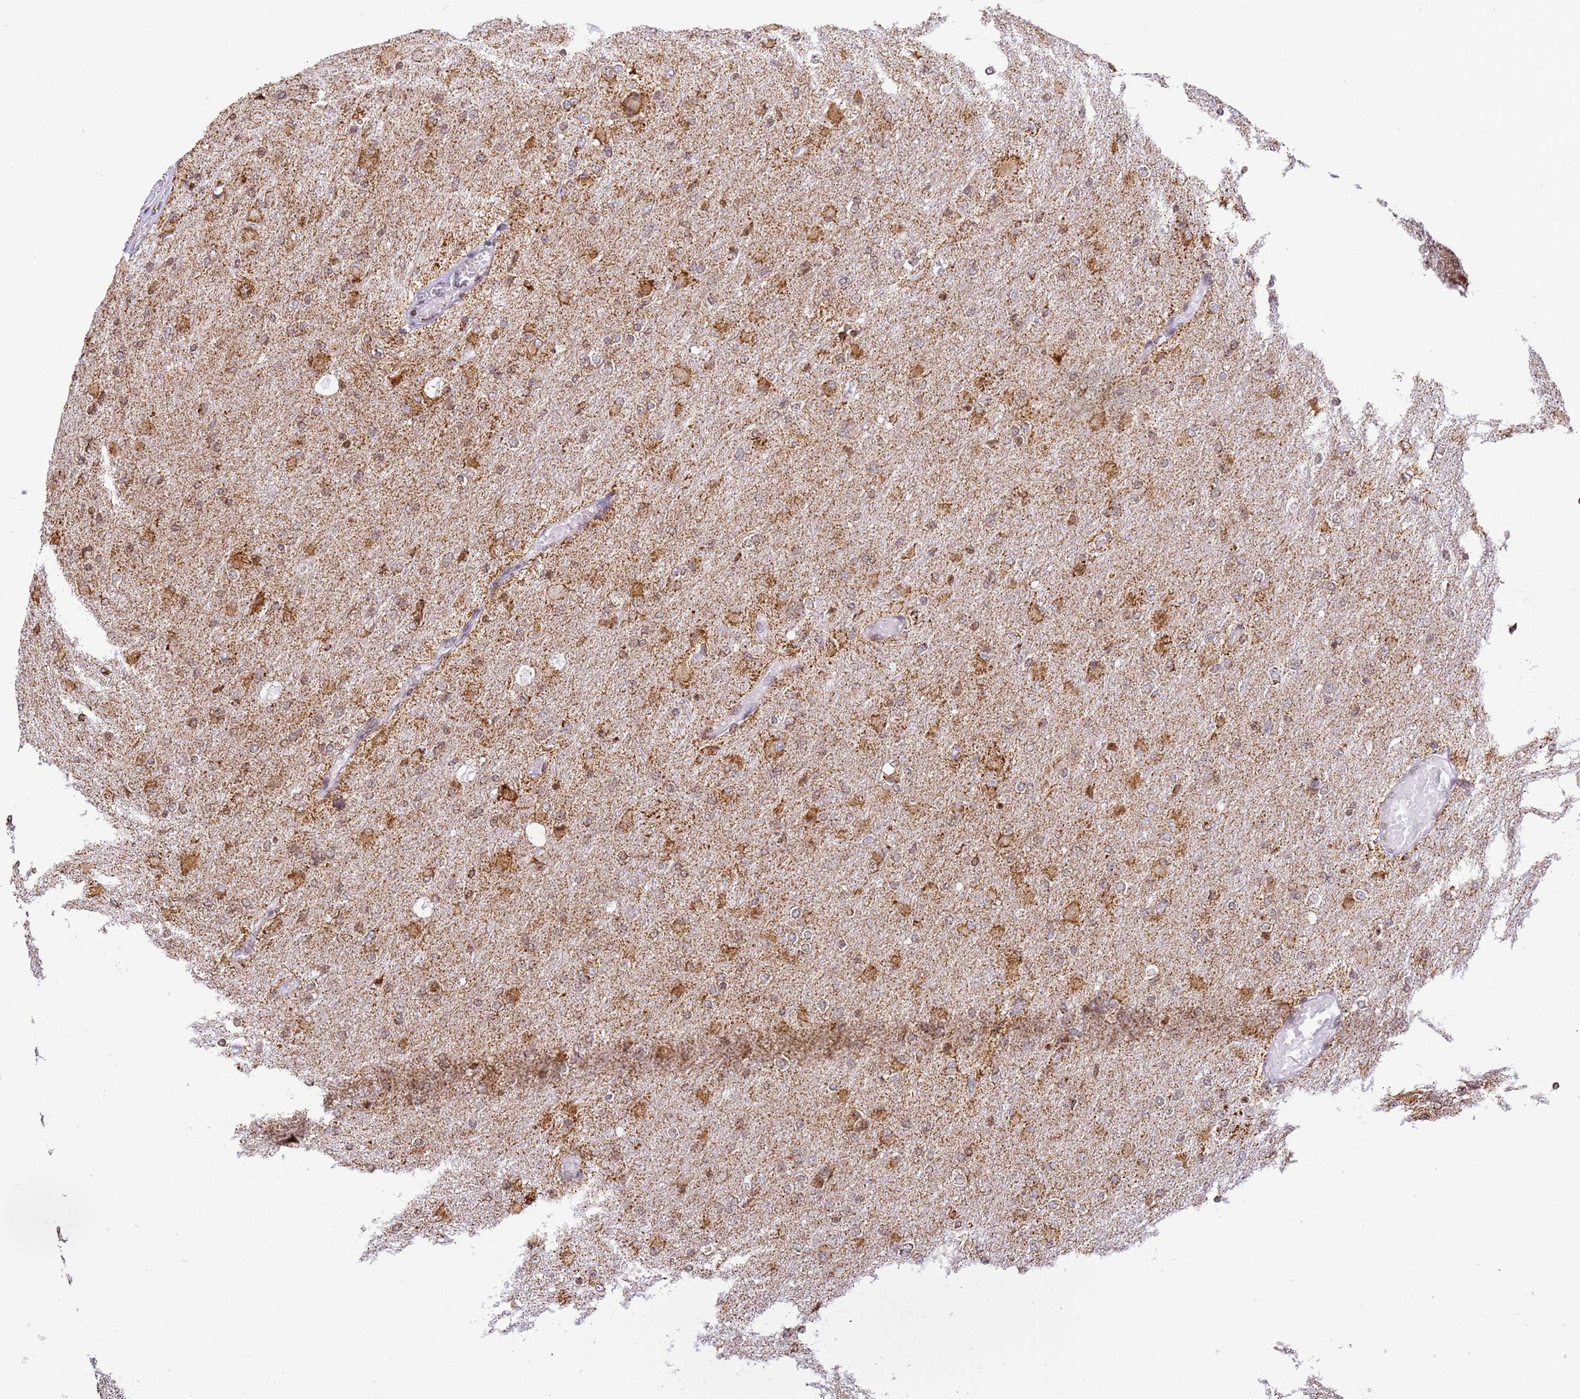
{"staining": {"intensity": "moderate", "quantity": "25%-75%", "location": "cytoplasmic/membranous"}, "tissue": "glioma", "cell_type": "Tumor cells", "image_type": "cancer", "snomed": [{"axis": "morphology", "description": "Glioma, malignant, High grade"}, {"axis": "topography", "description": "Cerebral cortex"}], "caption": "The photomicrograph exhibits immunohistochemical staining of glioma. There is moderate cytoplasmic/membranous expression is appreciated in about 25%-75% of tumor cells.", "gene": "HSPE1", "patient": {"sex": "female", "age": 36}}